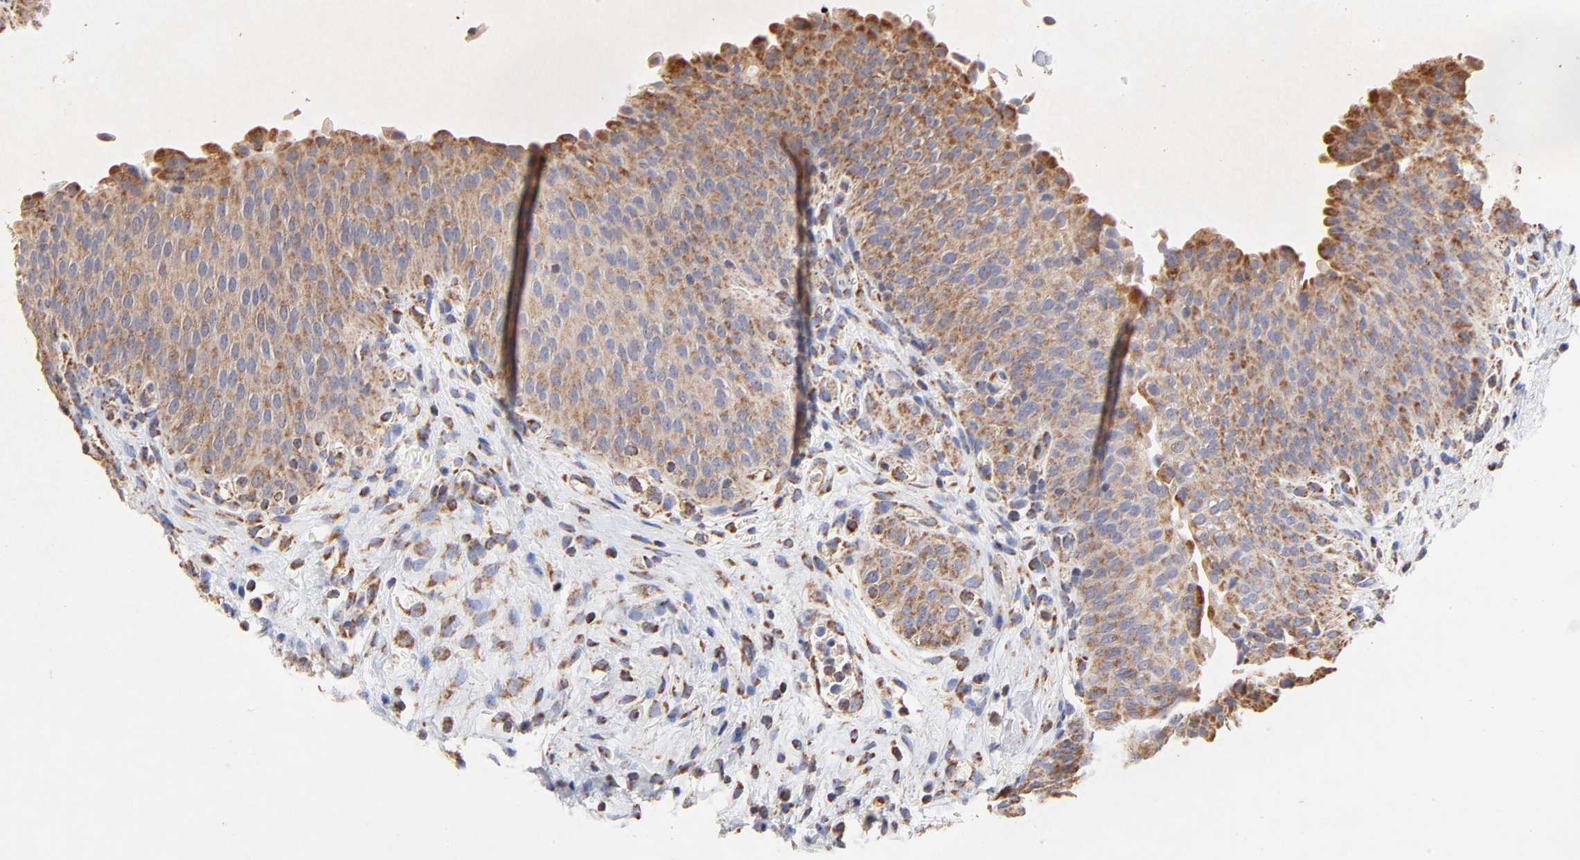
{"staining": {"intensity": "moderate", "quantity": ">75%", "location": "cytoplasmic/membranous"}, "tissue": "urinary bladder", "cell_type": "Urothelial cells", "image_type": "normal", "snomed": [{"axis": "morphology", "description": "Normal tissue, NOS"}, {"axis": "morphology", "description": "Dysplasia, NOS"}, {"axis": "topography", "description": "Urinary bladder"}], "caption": "Immunohistochemistry (IHC) photomicrograph of unremarkable urinary bladder: human urinary bladder stained using immunohistochemistry exhibits medium levels of moderate protein expression localized specifically in the cytoplasmic/membranous of urothelial cells, appearing as a cytoplasmic/membranous brown color.", "gene": "SSBP1", "patient": {"sex": "male", "age": 35}}